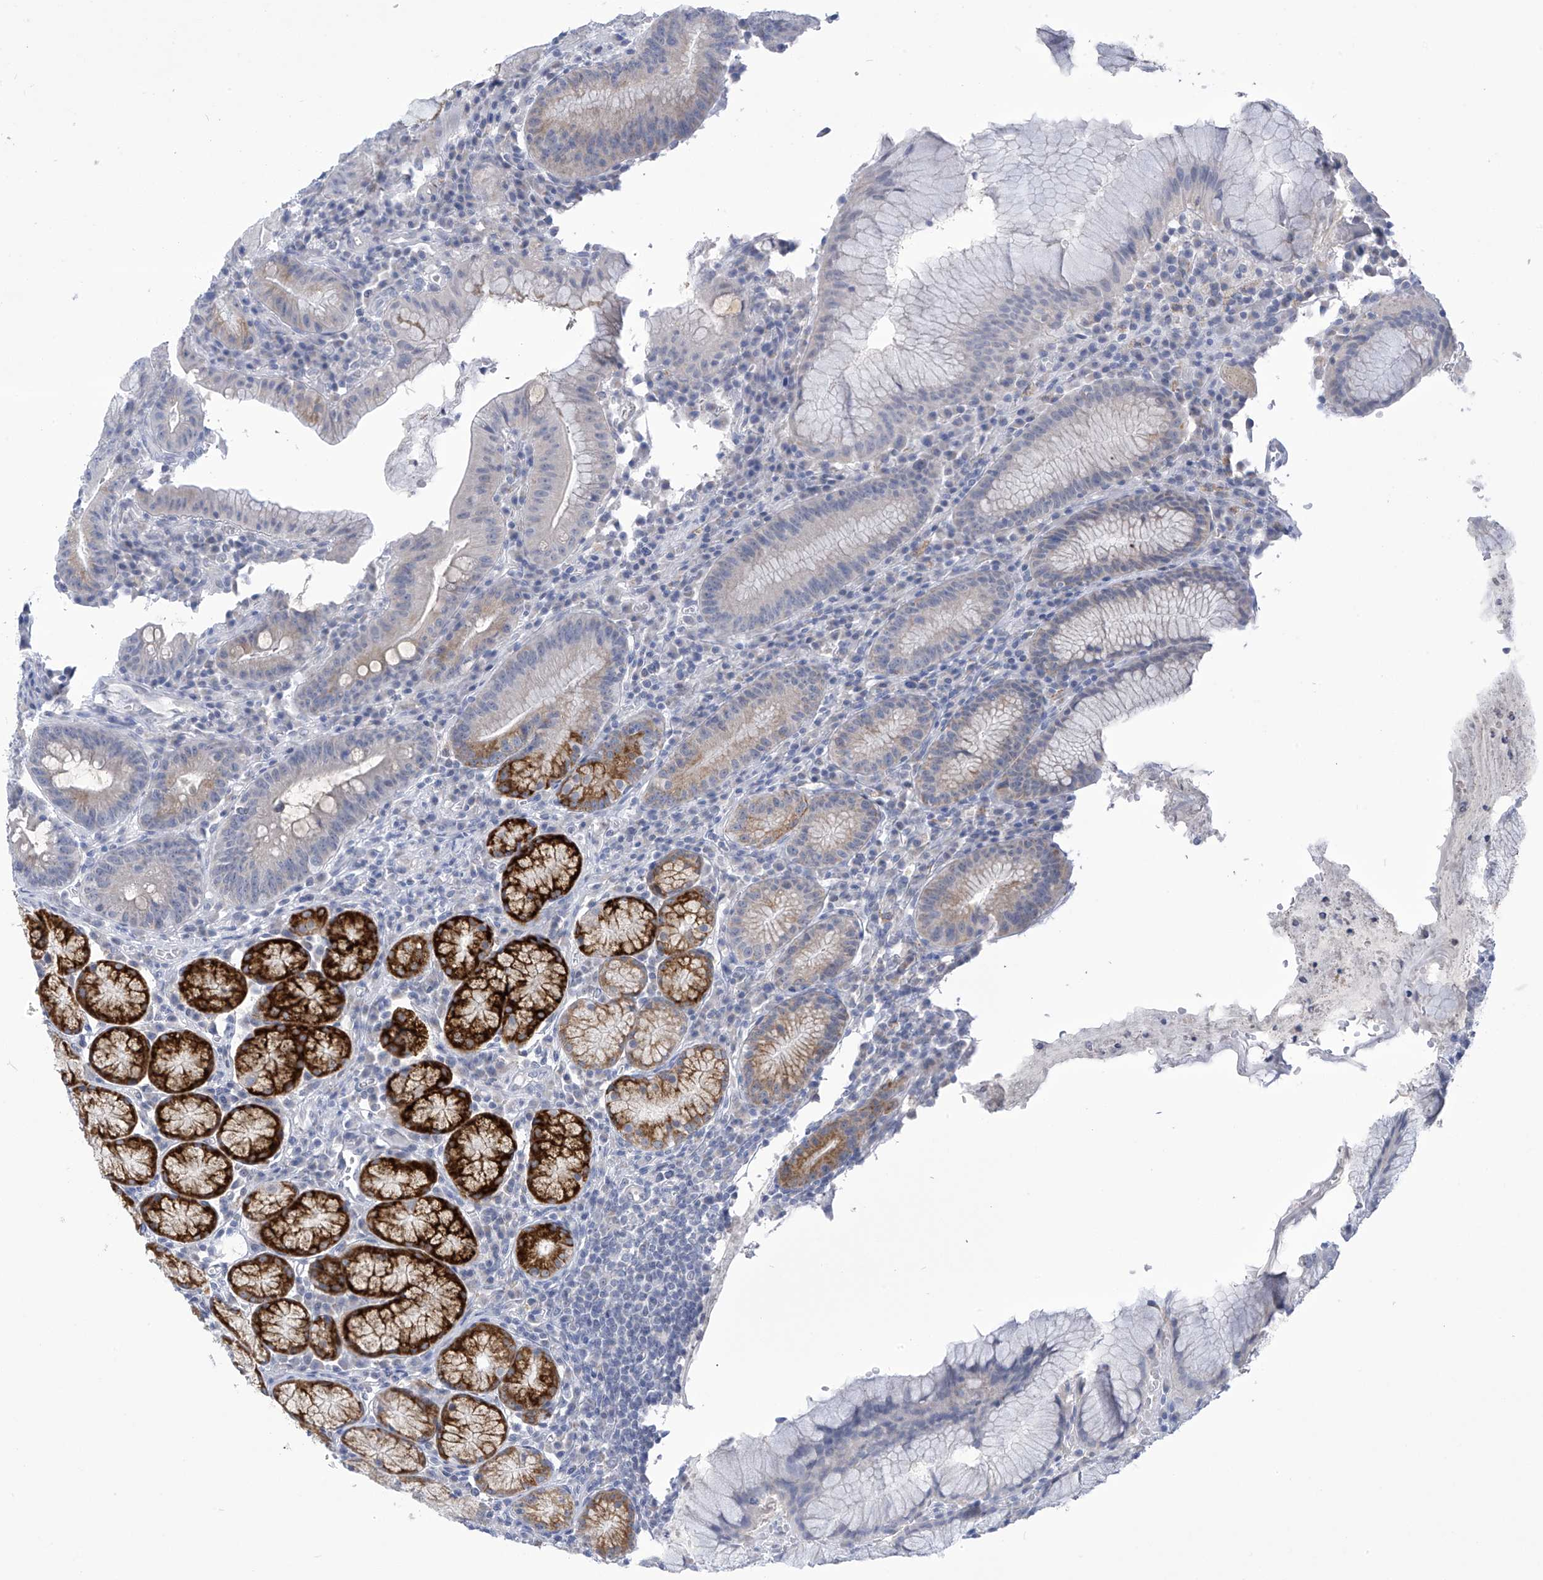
{"staining": {"intensity": "strong", "quantity": "<25%", "location": "cytoplasmic/membranous"}, "tissue": "stomach", "cell_type": "Glandular cells", "image_type": "normal", "snomed": [{"axis": "morphology", "description": "Normal tissue, NOS"}, {"axis": "topography", "description": "Stomach"}], "caption": "Immunohistochemistry (IHC) image of unremarkable stomach: human stomach stained using immunohistochemistry (IHC) demonstrates medium levels of strong protein expression localized specifically in the cytoplasmic/membranous of glandular cells, appearing as a cytoplasmic/membranous brown color.", "gene": "IBA57", "patient": {"sex": "male", "age": 55}}